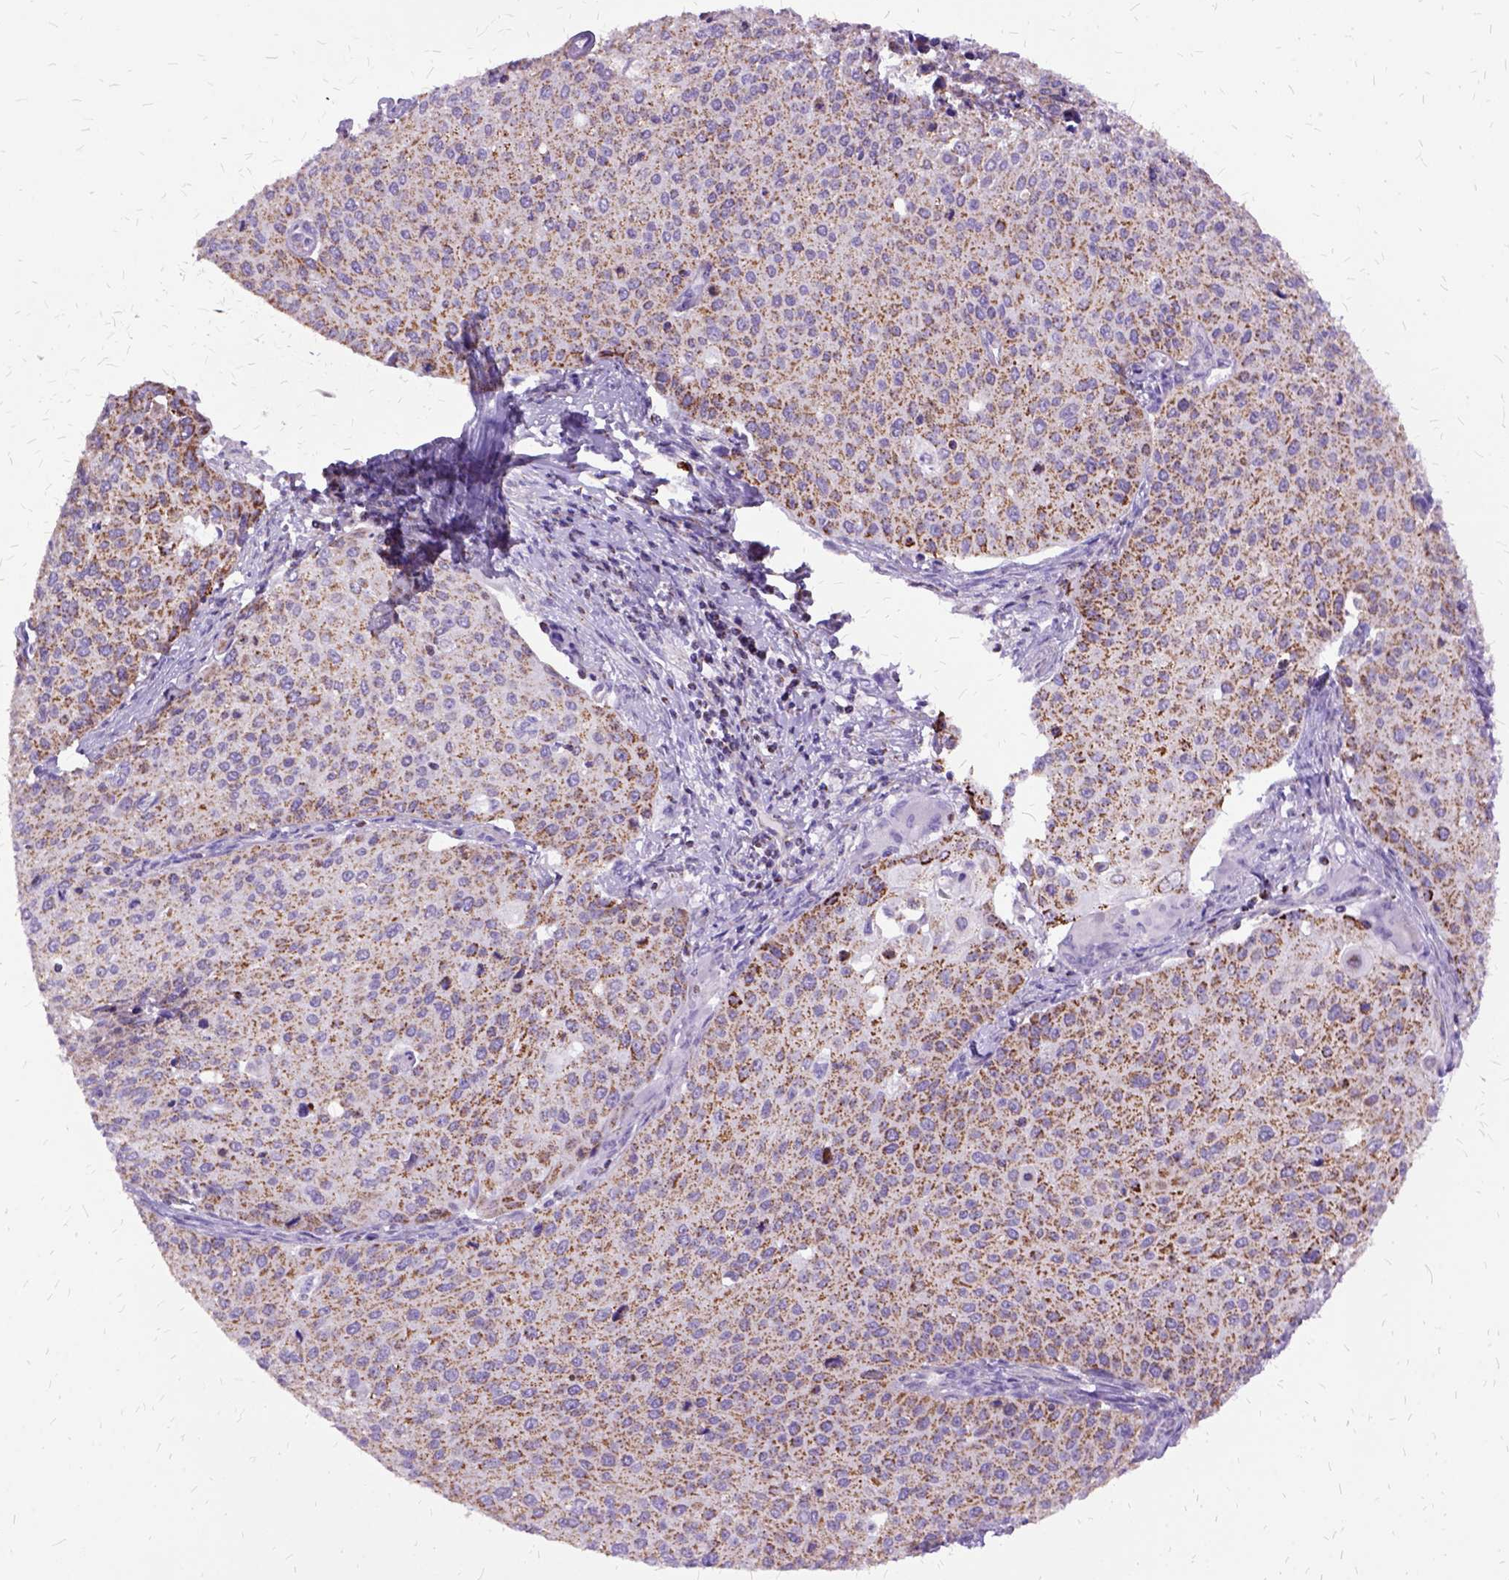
{"staining": {"intensity": "moderate", "quantity": ">75%", "location": "cytoplasmic/membranous"}, "tissue": "cervical cancer", "cell_type": "Tumor cells", "image_type": "cancer", "snomed": [{"axis": "morphology", "description": "Squamous cell carcinoma, NOS"}, {"axis": "topography", "description": "Cervix"}], "caption": "Immunohistochemistry (DAB (3,3'-diaminobenzidine)) staining of human cervical cancer (squamous cell carcinoma) demonstrates moderate cytoplasmic/membranous protein expression in approximately >75% of tumor cells.", "gene": "OXCT1", "patient": {"sex": "female", "age": 38}}